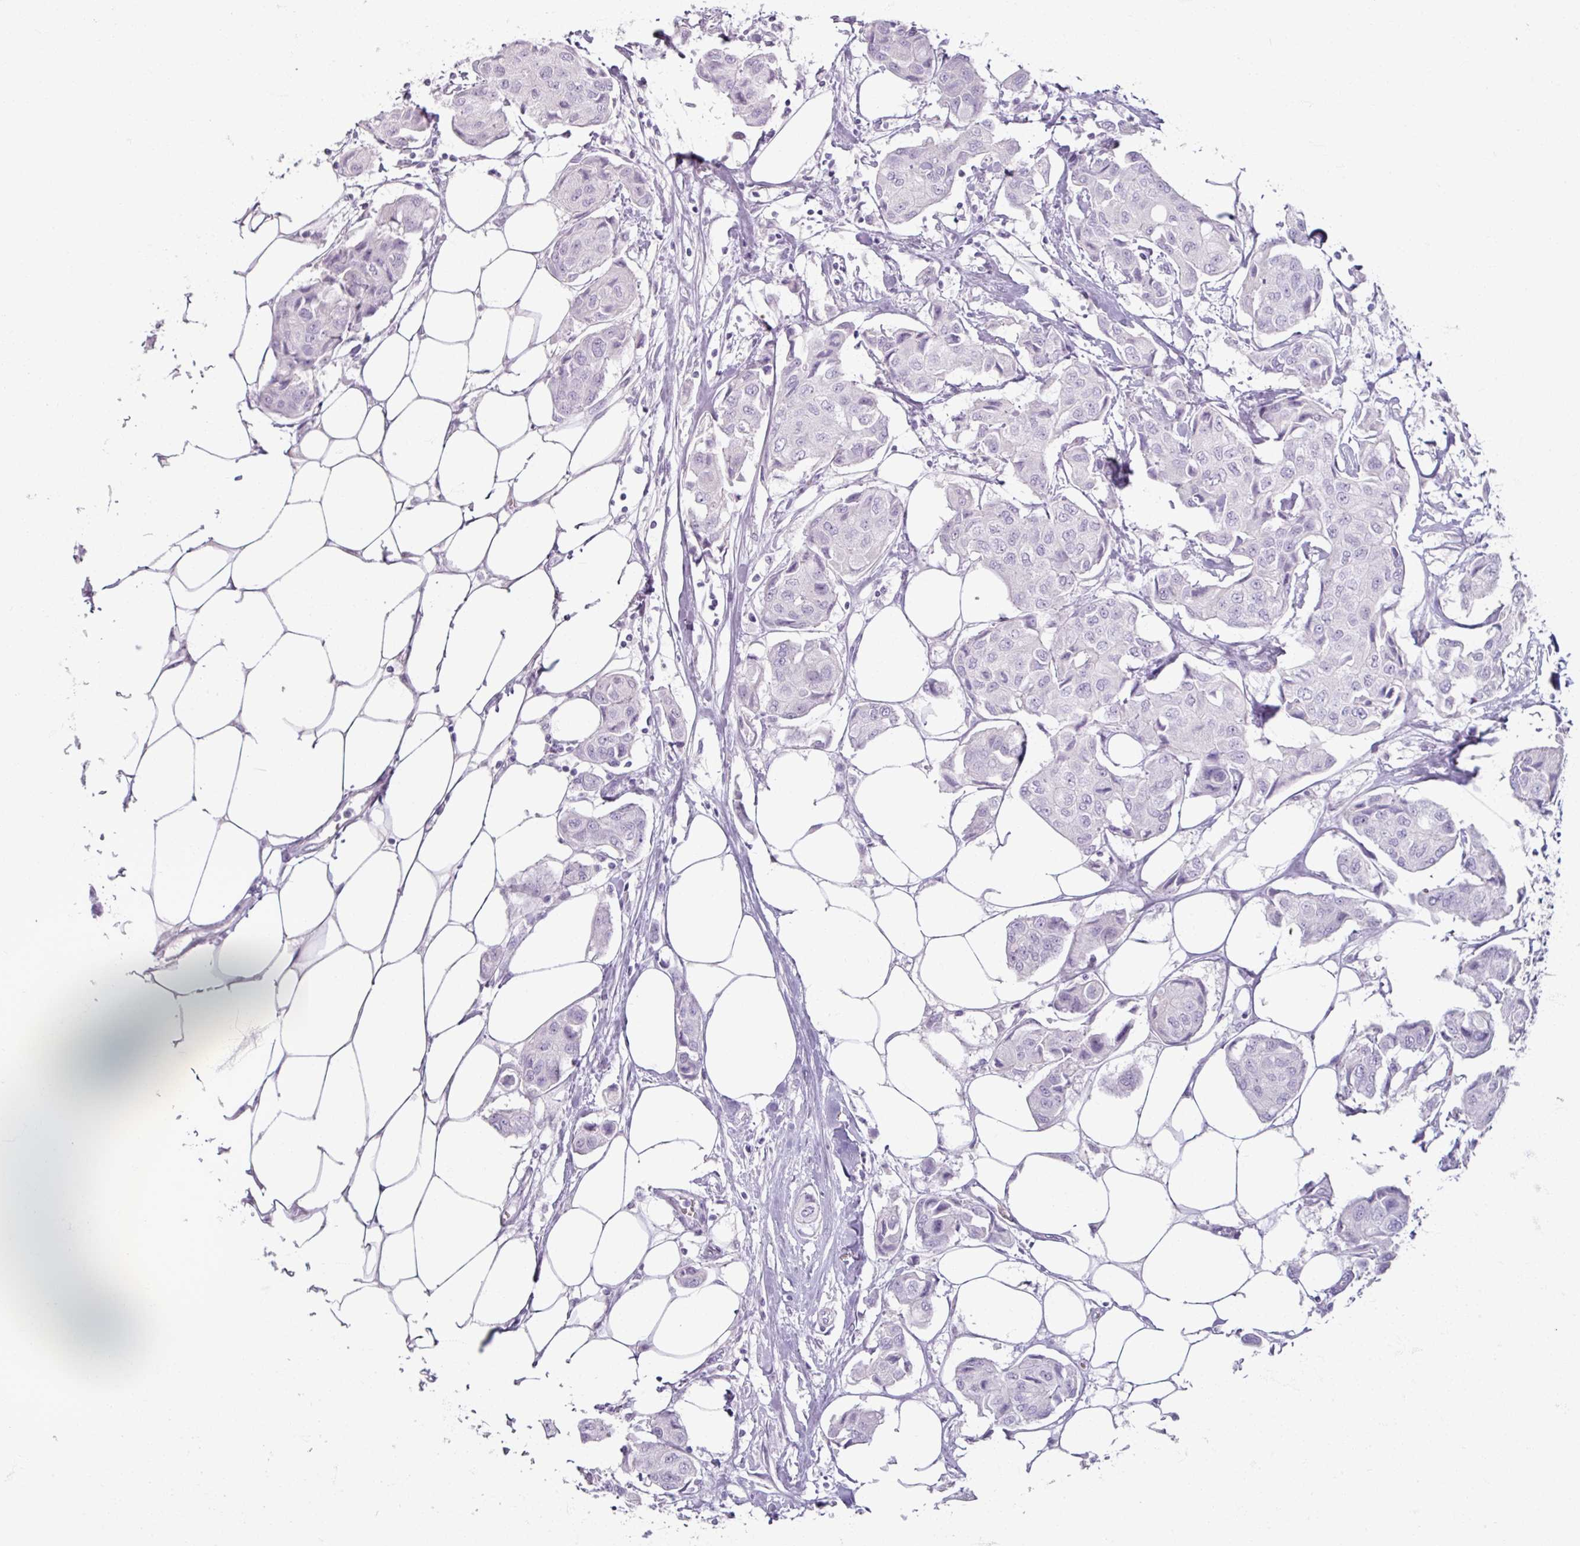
{"staining": {"intensity": "negative", "quantity": "none", "location": "none"}, "tissue": "breast cancer", "cell_type": "Tumor cells", "image_type": "cancer", "snomed": [{"axis": "morphology", "description": "Duct carcinoma"}, {"axis": "topography", "description": "Breast"}, {"axis": "topography", "description": "Lymph node"}], "caption": "Histopathology image shows no protein expression in tumor cells of breast cancer tissue.", "gene": "ARG1", "patient": {"sex": "female", "age": 80}}